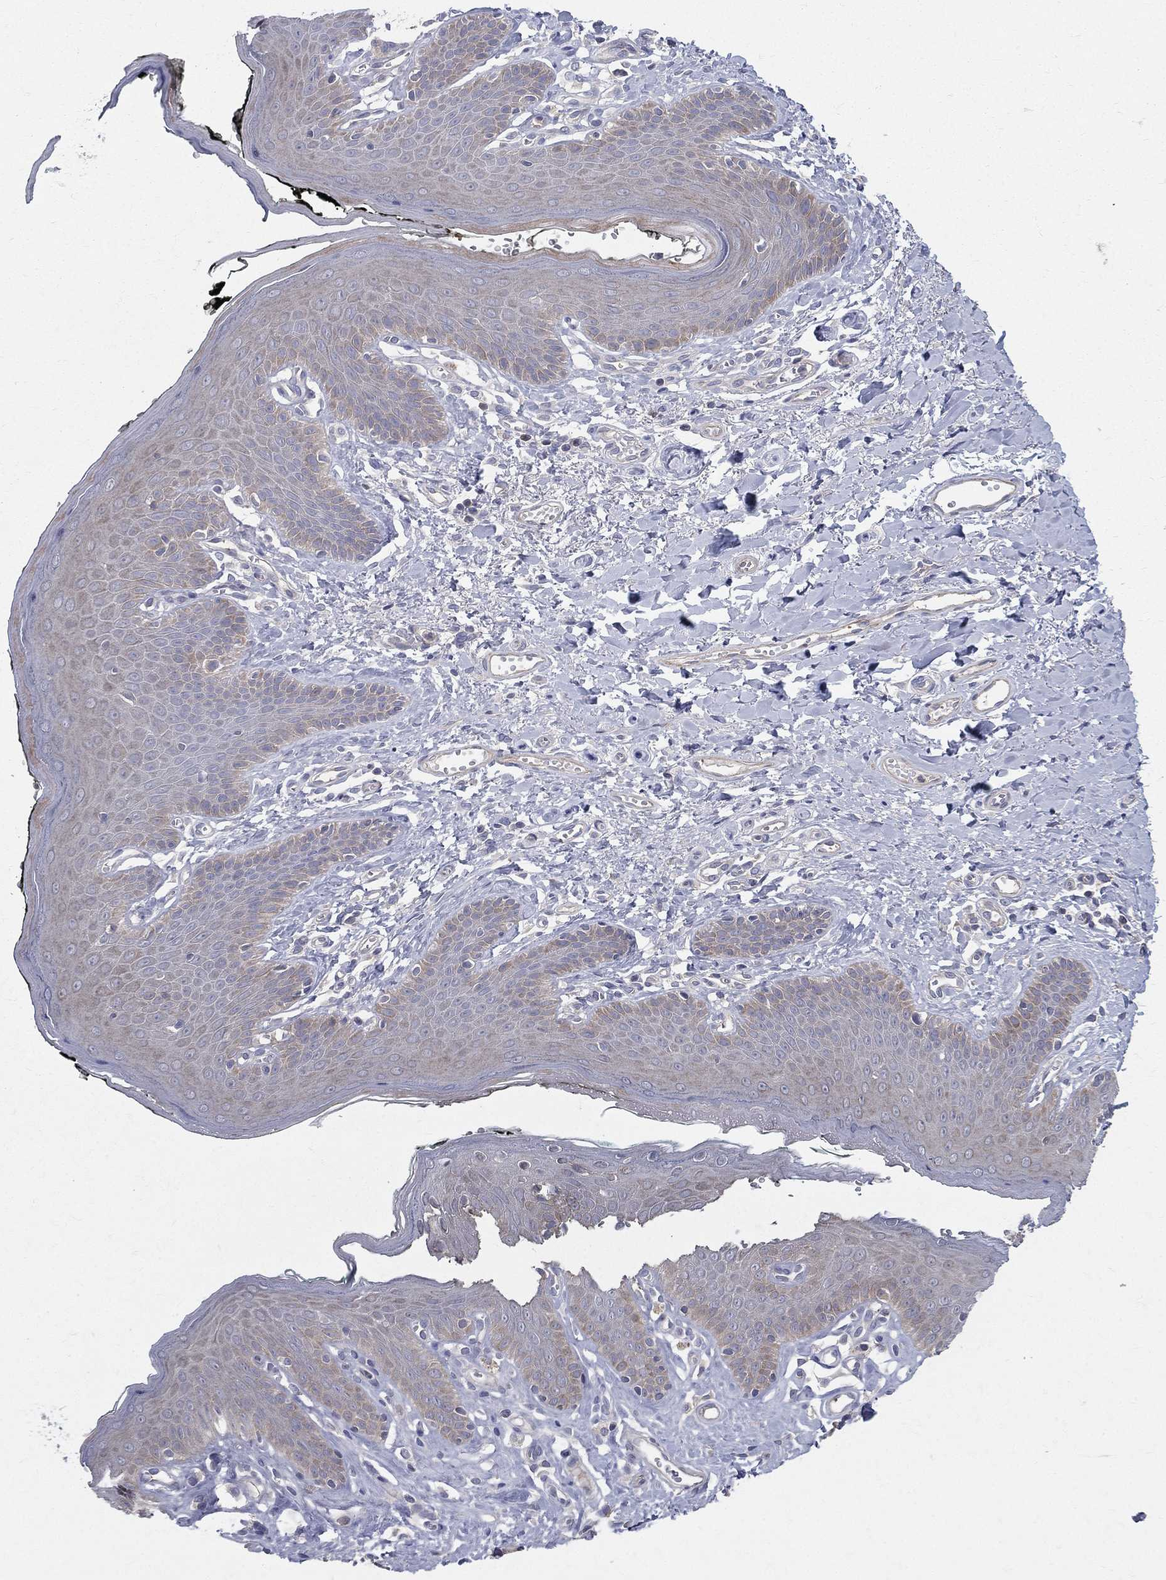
{"staining": {"intensity": "negative", "quantity": "none", "location": "none"}, "tissue": "vagina", "cell_type": "Squamous epithelial cells", "image_type": "normal", "snomed": [{"axis": "morphology", "description": "Normal tissue, NOS"}, {"axis": "topography", "description": "Vagina"}], "caption": "The image demonstrates no staining of squamous epithelial cells in normal vagina.", "gene": "POMZP3", "patient": {"sex": "female", "age": 66}}